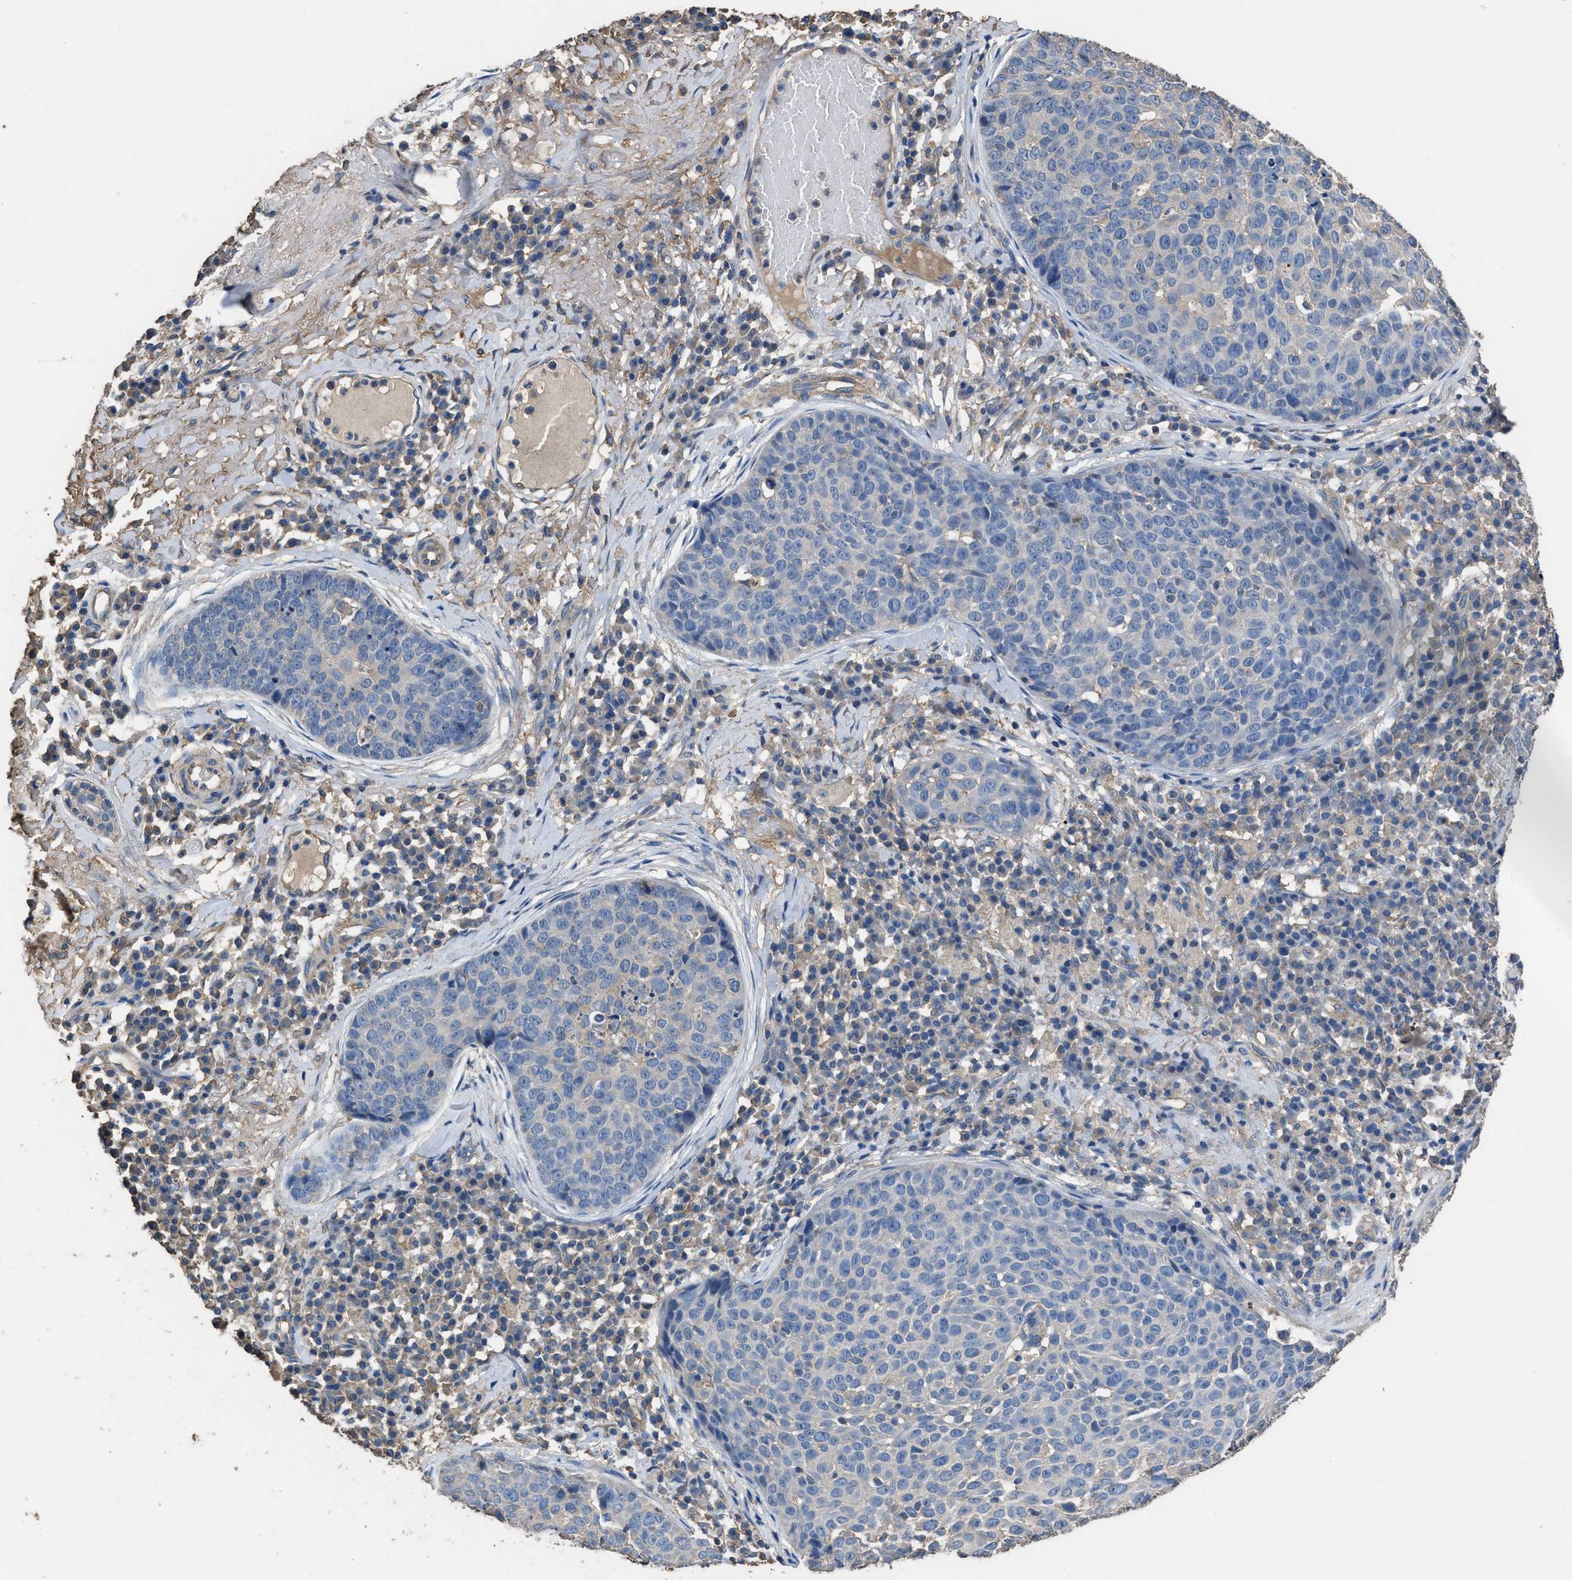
{"staining": {"intensity": "negative", "quantity": "none", "location": "none"}, "tissue": "skin cancer", "cell_type": "Tumor cells", "image_type": "cancer", "snomed": [{"axis": "morphology", "description": "Squamous cell carcinoma in situ, NOS"}, {"axis": "morphology", "description": "Squamous cell carcinoma, NOS"}, {"axis": "topography", "description": "Skin"}], "caption": "This is a photomicrograph of immunohistochemistry staining of squamous cell carcinoma (skin), which shows no positivity in tumor cells. (DAB immunohistochemistry with hematoxylin counter stain).", "gene": "ITSN1", "patient": {"sex": "male", "age": 93}}